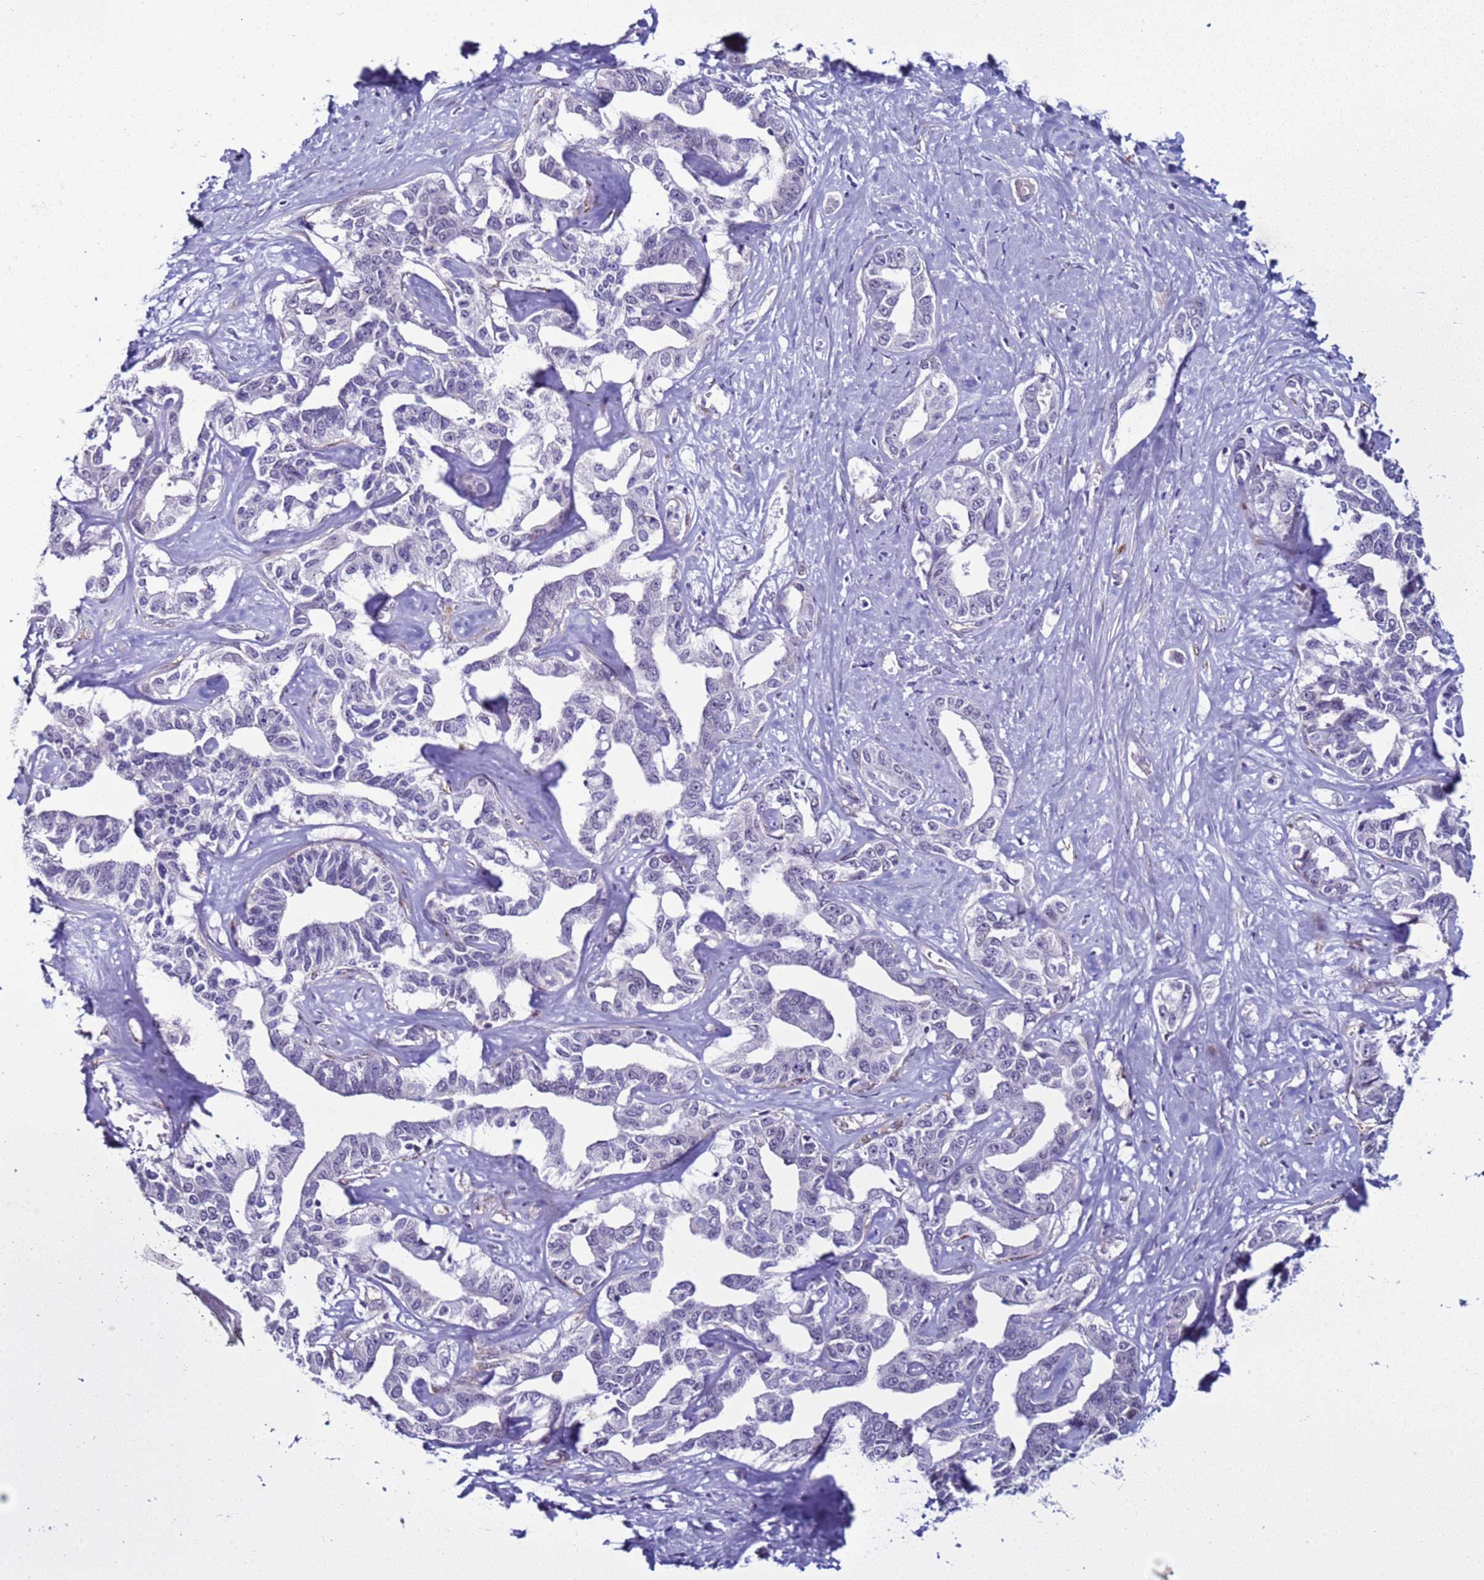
{"staining": {"intensity": "negative", "quantity": "none", "location": "none"}, "tissue": "liver cancer", "cell_type": "Tumor cells", "image_type": "cancer", "snomed": [{"axis": "morphology", "description": "Cholangiocarcinoma"}, {"axis": "topography", "description": "Liver"}], "caption": "High magnification brightfield microscopy of cholangiocarcinoma (liver) stained with DAB (brown) and counterstained with hematoxylin (blue): tumor cells show no significant expression.", "gene": "LRRC10B", "patient": {"sex": "male", "age": 59}}